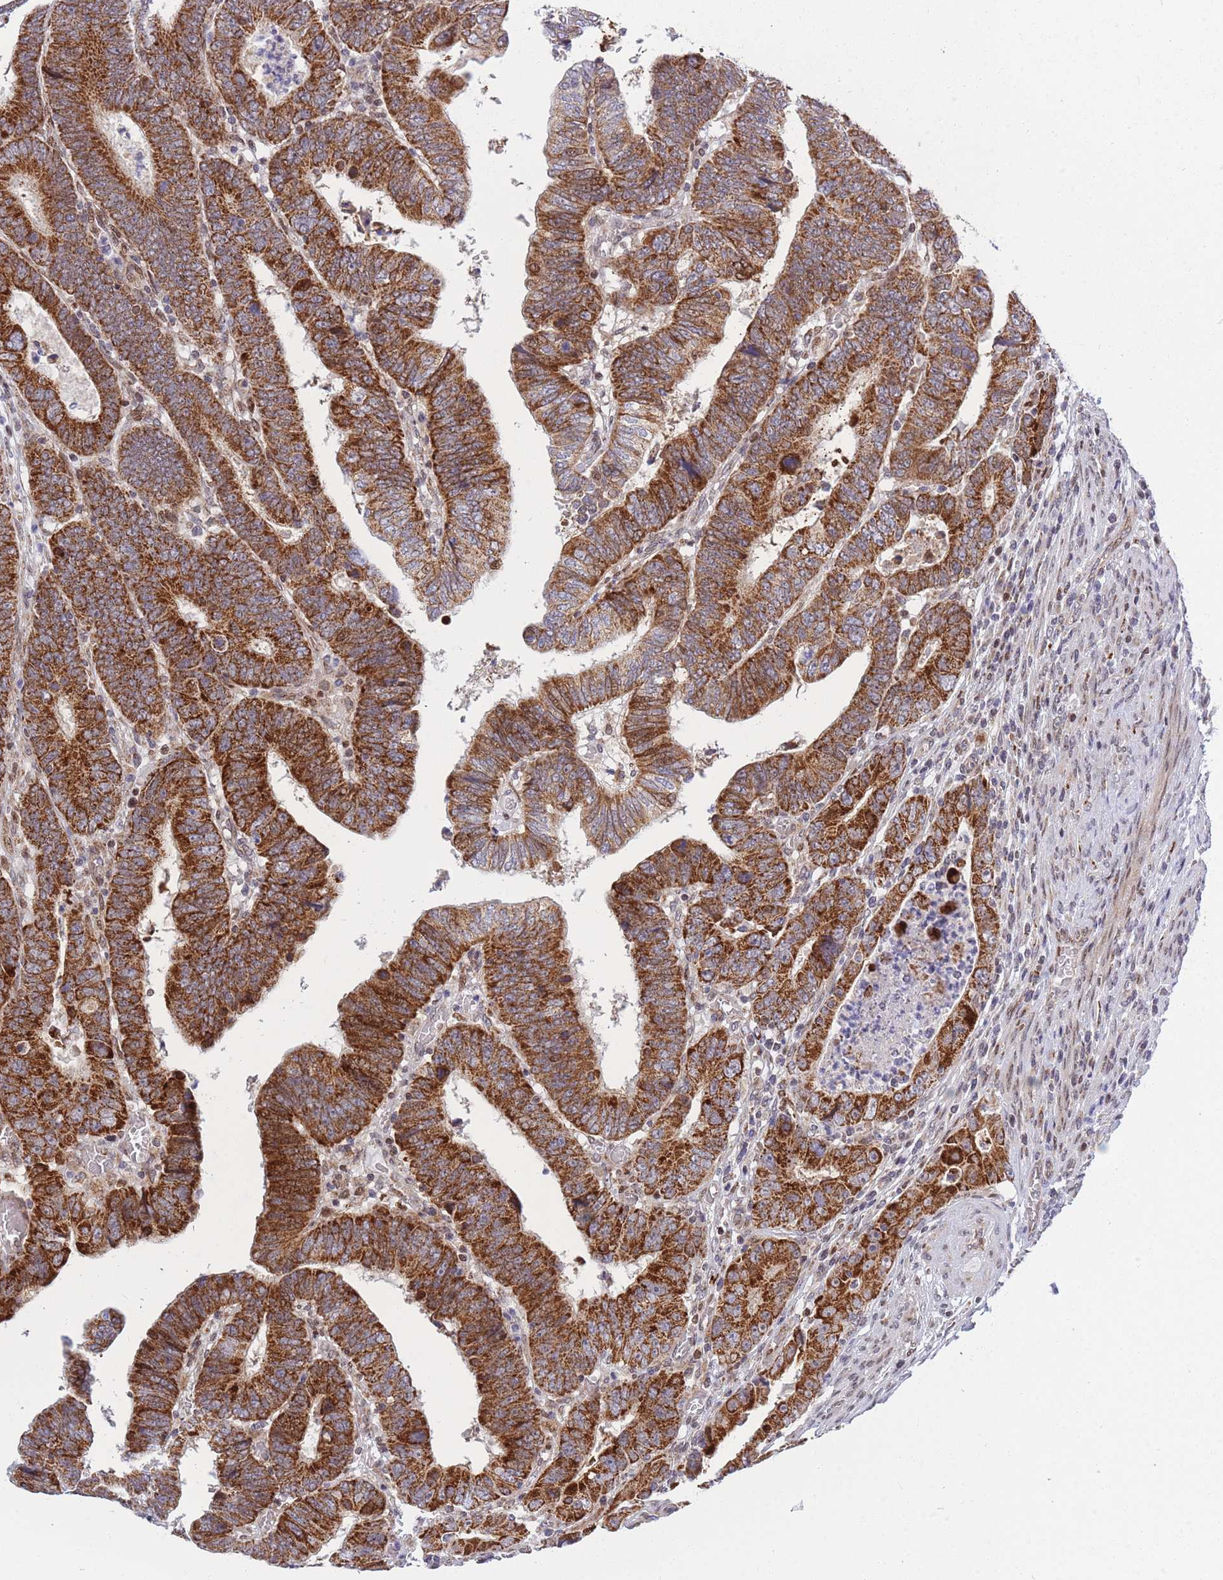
{"staining": {"intensity": "strong", "quantity": ">75%", "location": "cytoplasmic/membranous"}, "tissue": "colorectal cancer", "cell_type": "Tumor cells", "image_type": "cancer", "snomed": [{"axis": "morphology", "description": "Normal tissue, NOS"}, {"axis": "morphology", "description": "Adenocarcinoma, NOS"}, {"axis": "topography", "description": "Rectum"}], "caption": "Colorectal cancer stained with DAB (3,3'-diaminobenzidine) IHC exhibits high levels of strong cytoplasmic/membranous staining in about >75% of tumor cells.", "gene": "MOB4", "patient": {"sex": "female", "age": 65}}